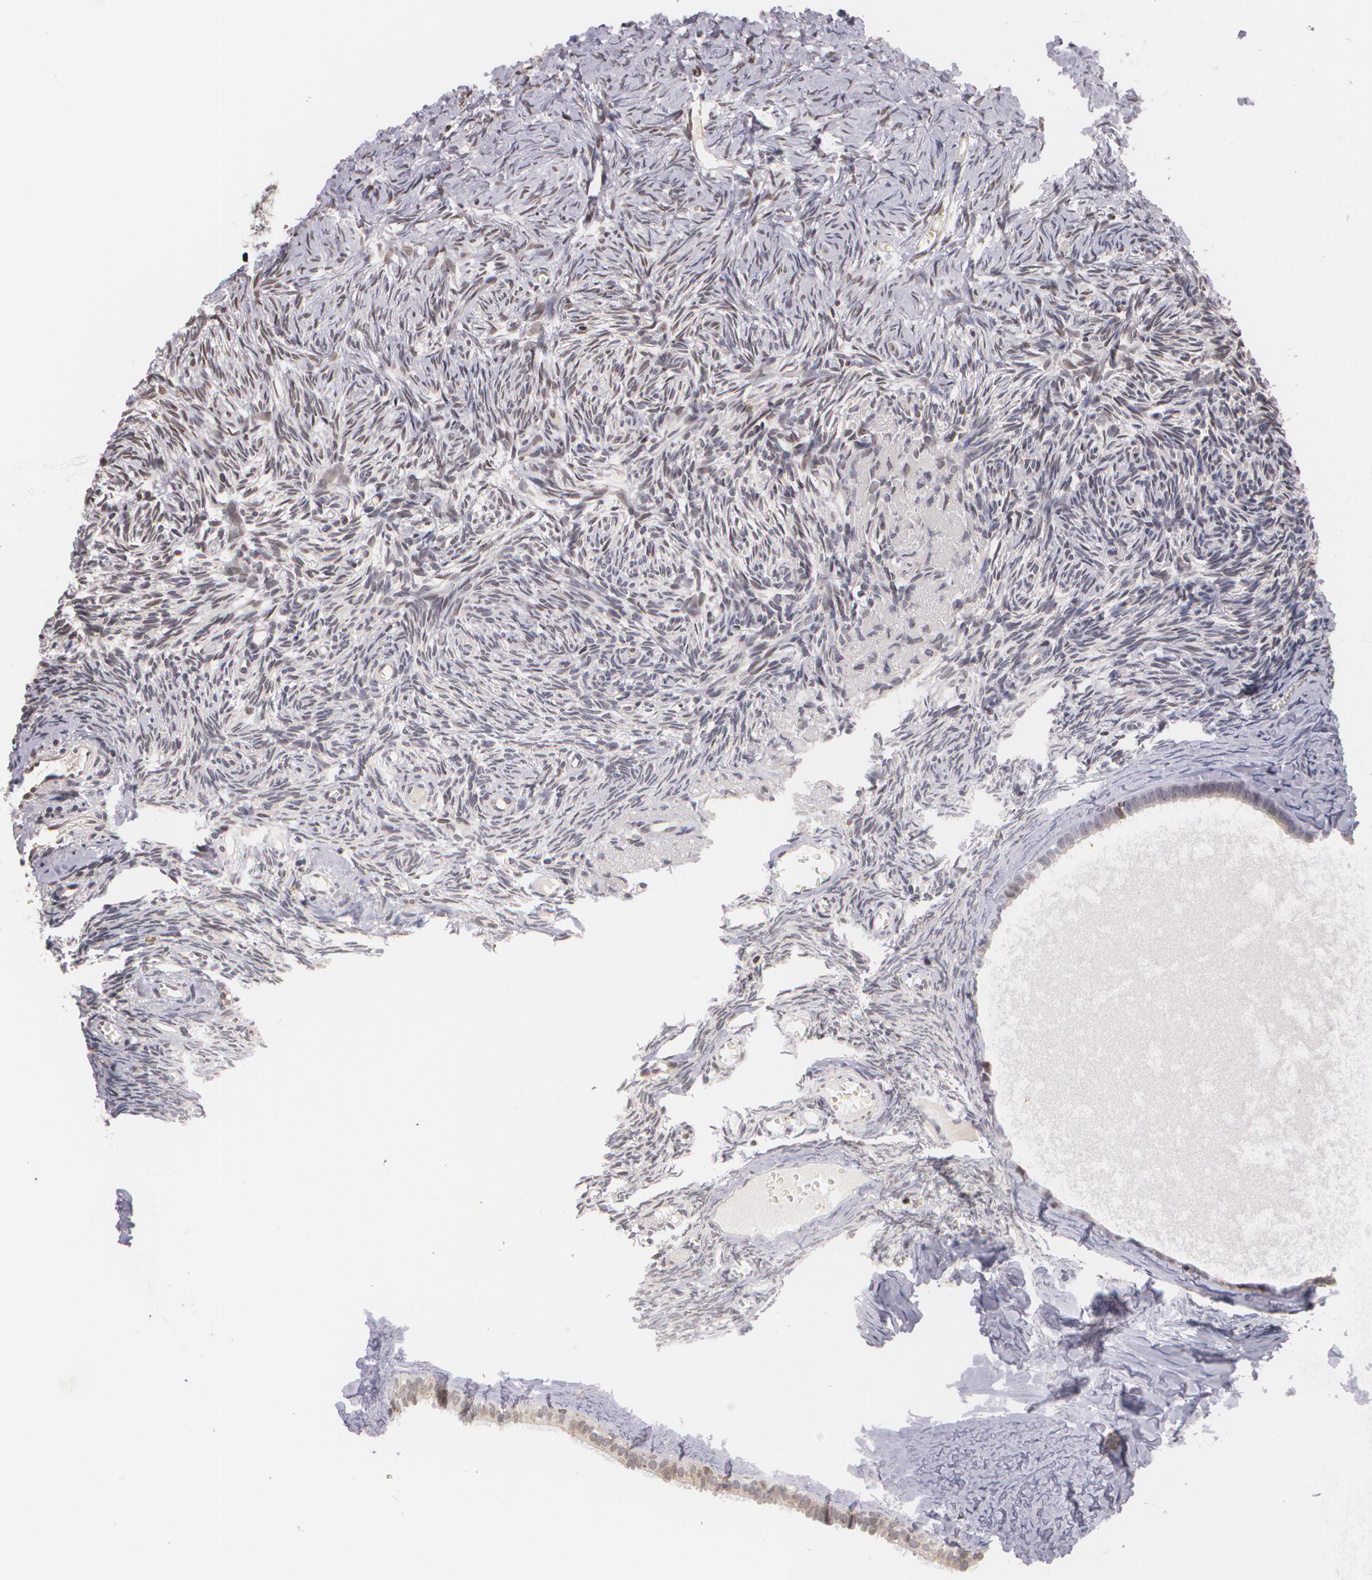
{"staining": {"intensity": "negative", "quantity": "none", "location": "none"}, "tissue": "ovary", "cell_type": "Ovarian stroma cells", "image_type": "normal", "snomed": [{"axis": "morphology", "description": "Normal tissue, NOS"}, {"axis": "topography", "description": "Ovary"}], "caption": "Immunohistochemistry of unremarkable ovary demonstrates no staining in ovarian stroma cells. (DAB (3,3'-diaminobenzidine) IHC with hematoxylin counter stain).", "gene": "VAV3", "patient": {"sex": "female", "age": 59}}